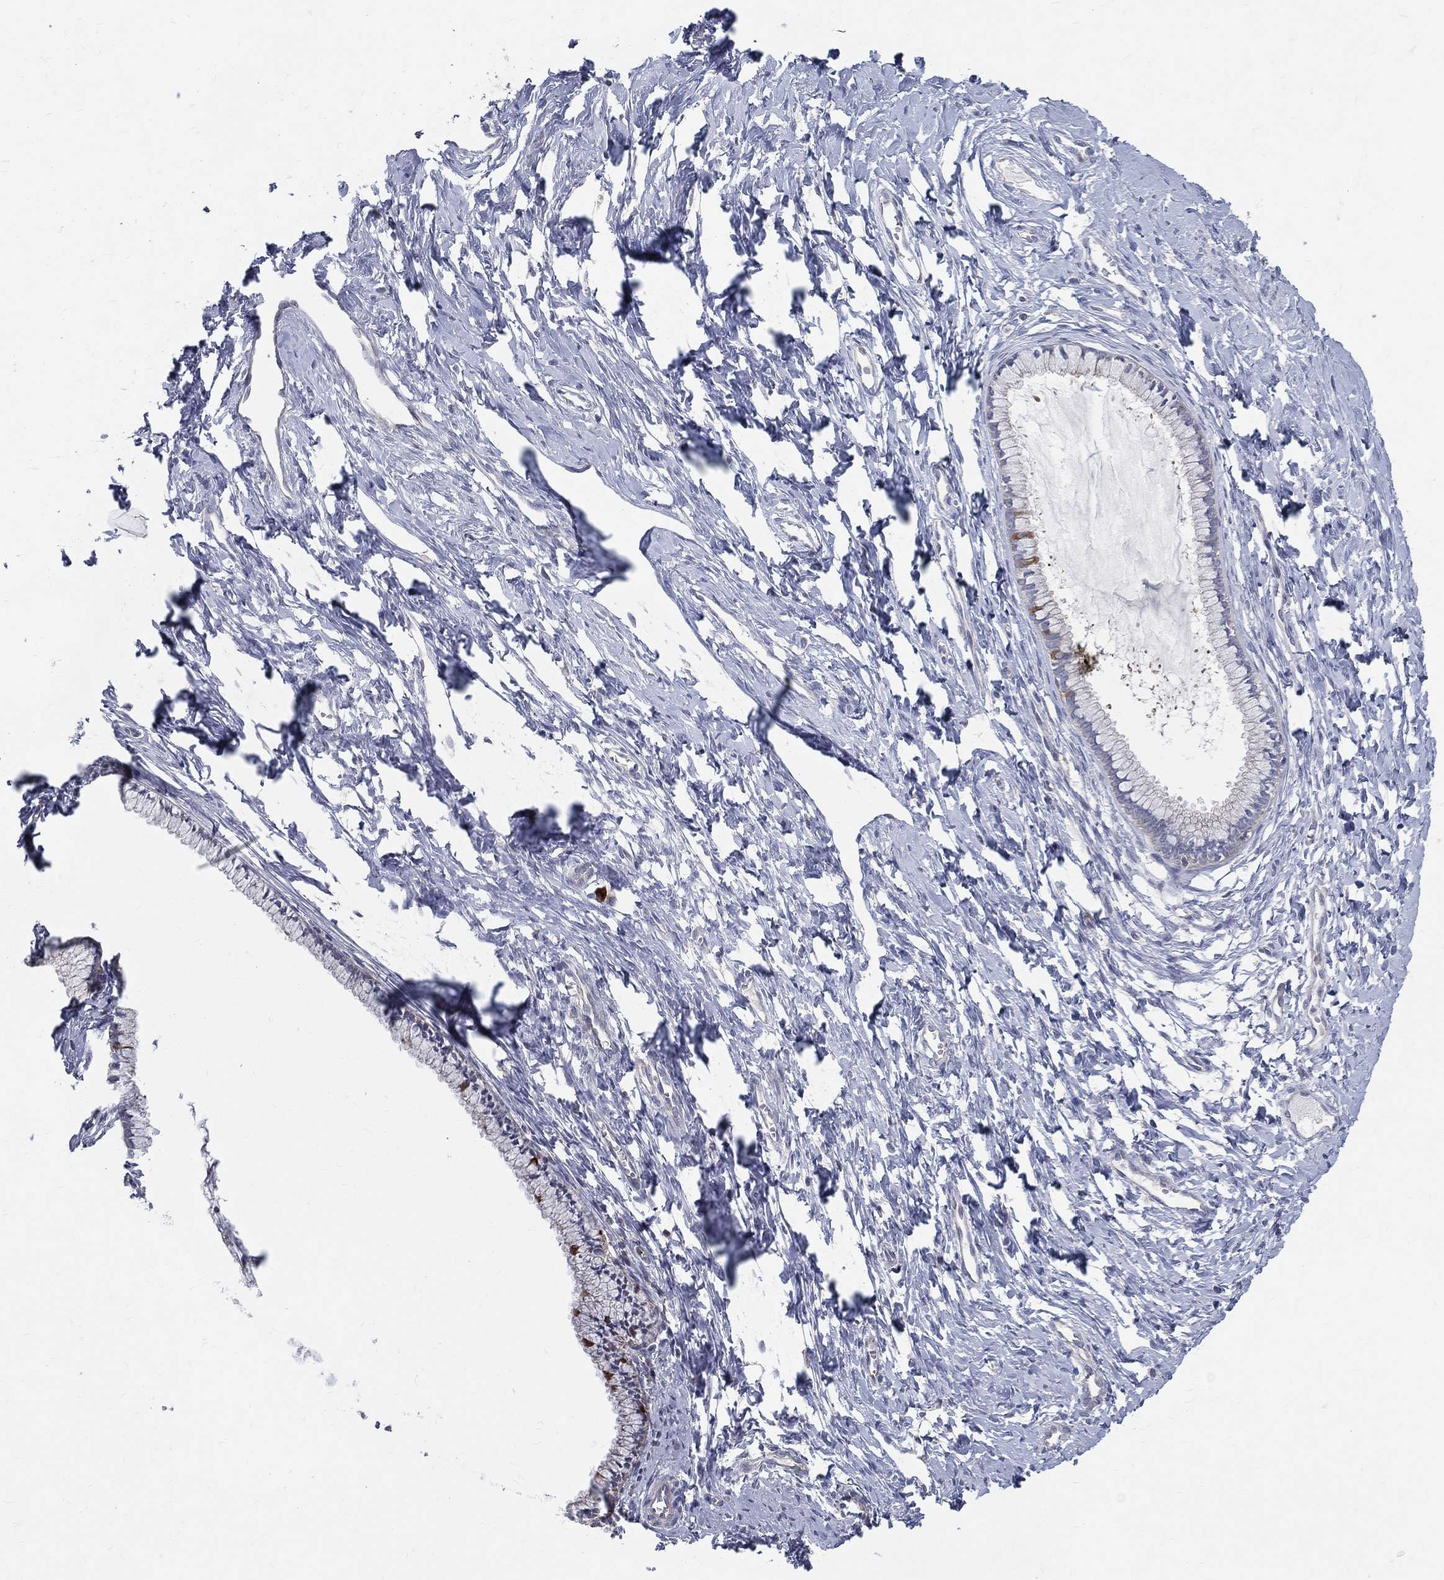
{"staining": {"intensity": "moderate", "quantity": "<25%", "location": "cytoplasmic/membranous"}, "tissue": "cervix", "cell_type": "Glandular cells", "image_type": "normal", "snomed": [{"axis": "morphology", "description": "Normal tissue, NOS"}, {"axis": "topography", "description": "Cervix"}], "caption": "Protein expression analysis of normal human cervix reveals moderate cytoplasmic/membranous staining in approximately <25% of glandular cells. Ihc stains the protein in brown and the nuclei are stained blue.", "gene": "POMZP3", "patient": {"sex": "female", "age": 40}}